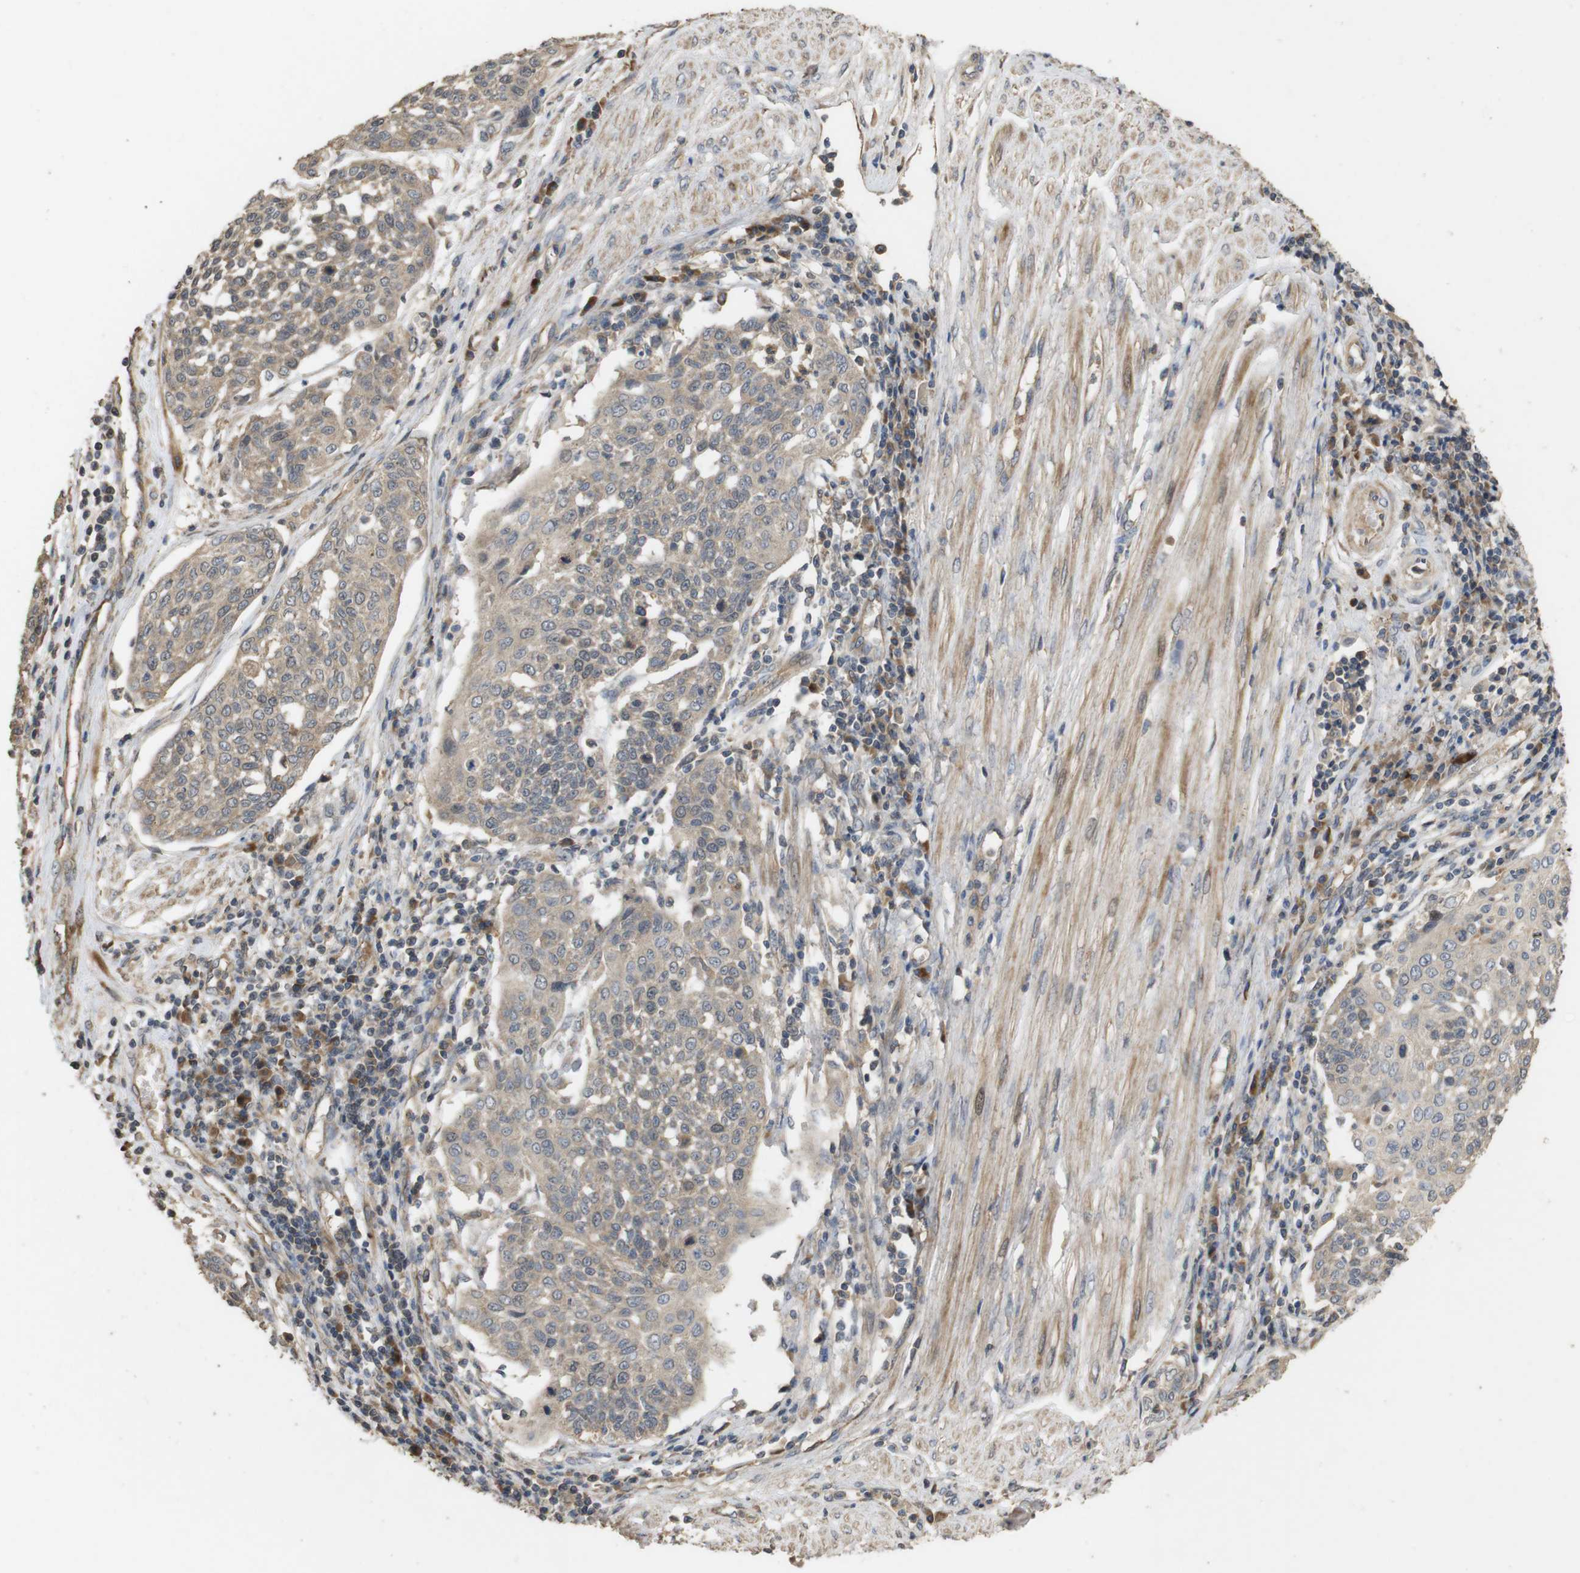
{"staining": {"intensity": "weak", "quantity": "<25%", "location": "cytoplasmic/membranous,nuclear"}, "tissue": "cervical cancer", "cell_type": "Tumor cells", "image_type": "cancer", "snomed": [{"axis": "morphology", "description": "Squamous cell carcinoma, NOS"}, {"axis": "topography", "description": "Cervix"}], "caption": "This micrograph is of cervical squamous cell carcinoma stained with immunohistochemistry to label a protein in brown with the nuclei are counter-stained blue. There is no expression in tumor cells.", "gene": "PCDHB10", "patient": {"sex": "female", "age": 34}}